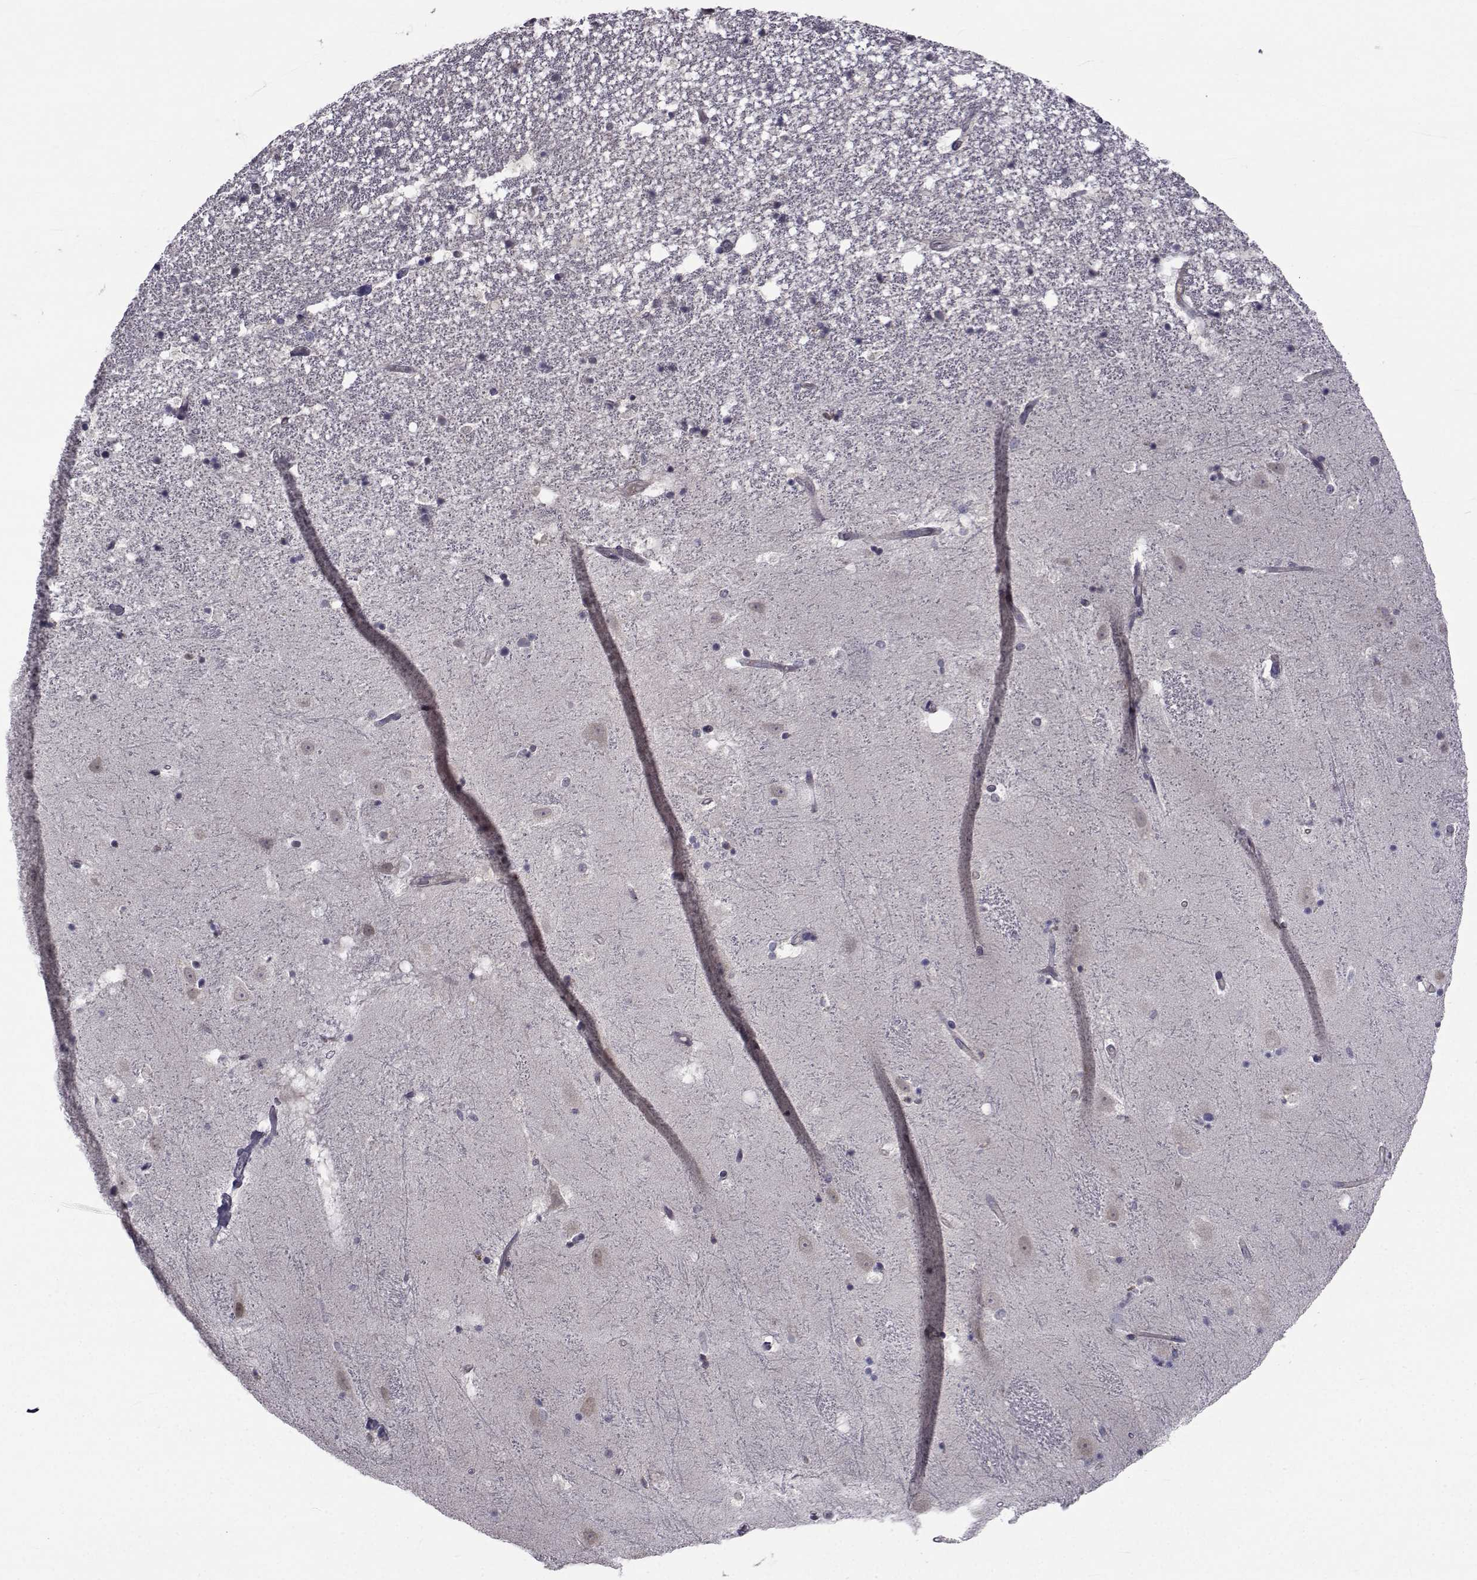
{"staining": {"intensity": "negative", "quantity": "none", "location": "none"}, "tissue": "hippocampus", "cell_type": "Glial cells", "image_type": "normal", "snomed": [{"axis": "morphology", "description": "Normal tissue, NOS"}, {"axis": "topography", "description": "Hippocampus"}], "caption": "There is no significant positivity in glial cells of hippocampus. (DAB immunohistochemistry (IHC) with hematoxylin counter stain).", "gene": "CFAP74", "patient": {"sex": "male", "age": 49}}